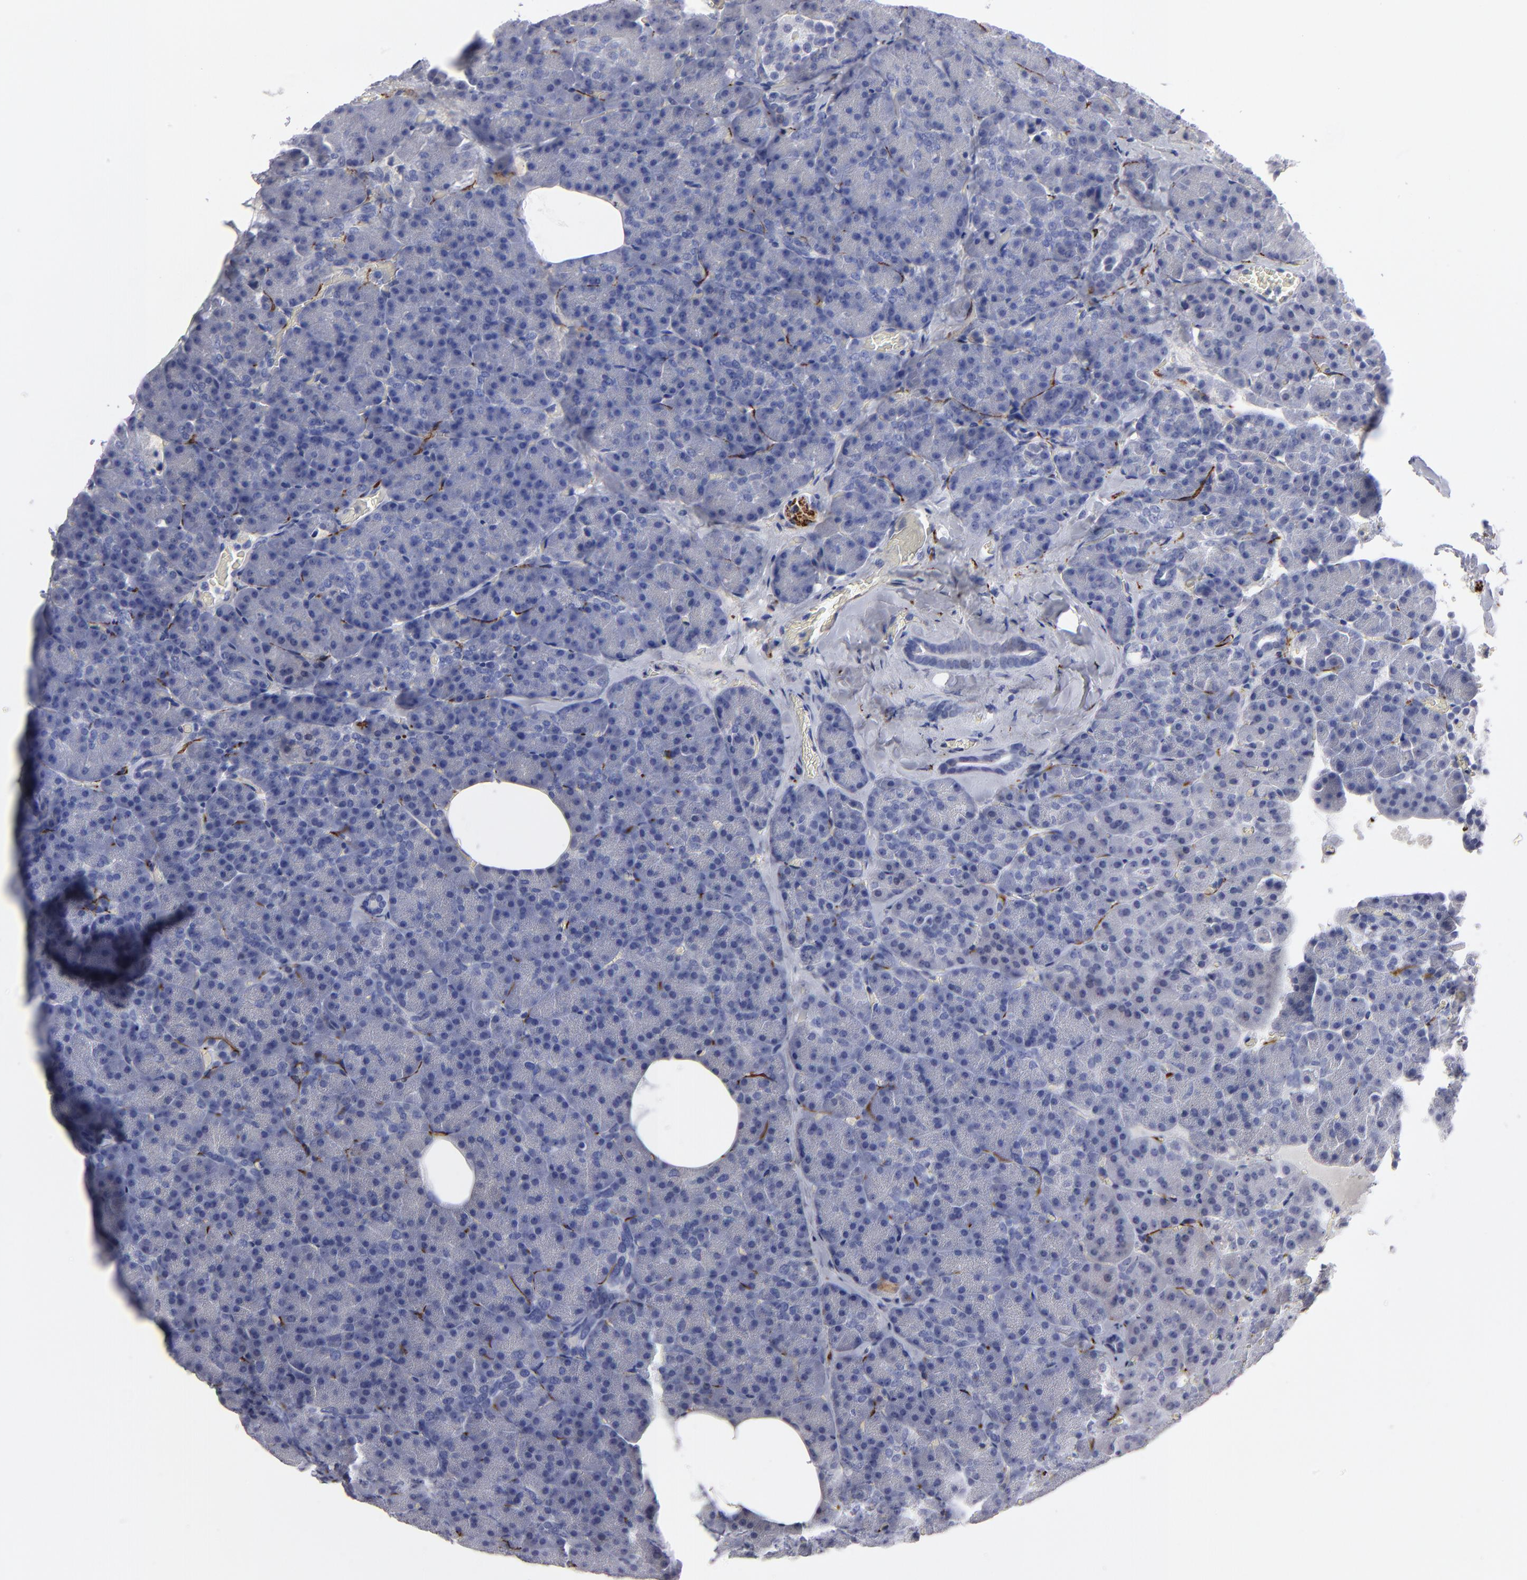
{"staining": {"intensity": "negative", "quantity": "none", "location": "none"}, "tissue": "carcinoid", "cell_type": "Tumor cells", "image_type": "cancer", "snomed": [{"axis": "morphology", "description": "Normal tissue, NOS"}, {"axis": "morphology", "description": "Carcinoid, malignant, NOS"}, {"axis": "topography", "description": "Pancreas"}], "caption": "A micrograph of human carcinoid (malignant) is negative for staining in tumor cells. Nuclei are stained in blue.", "gene": "CADM3", "patient": {"sex": "female", "age": 35}}